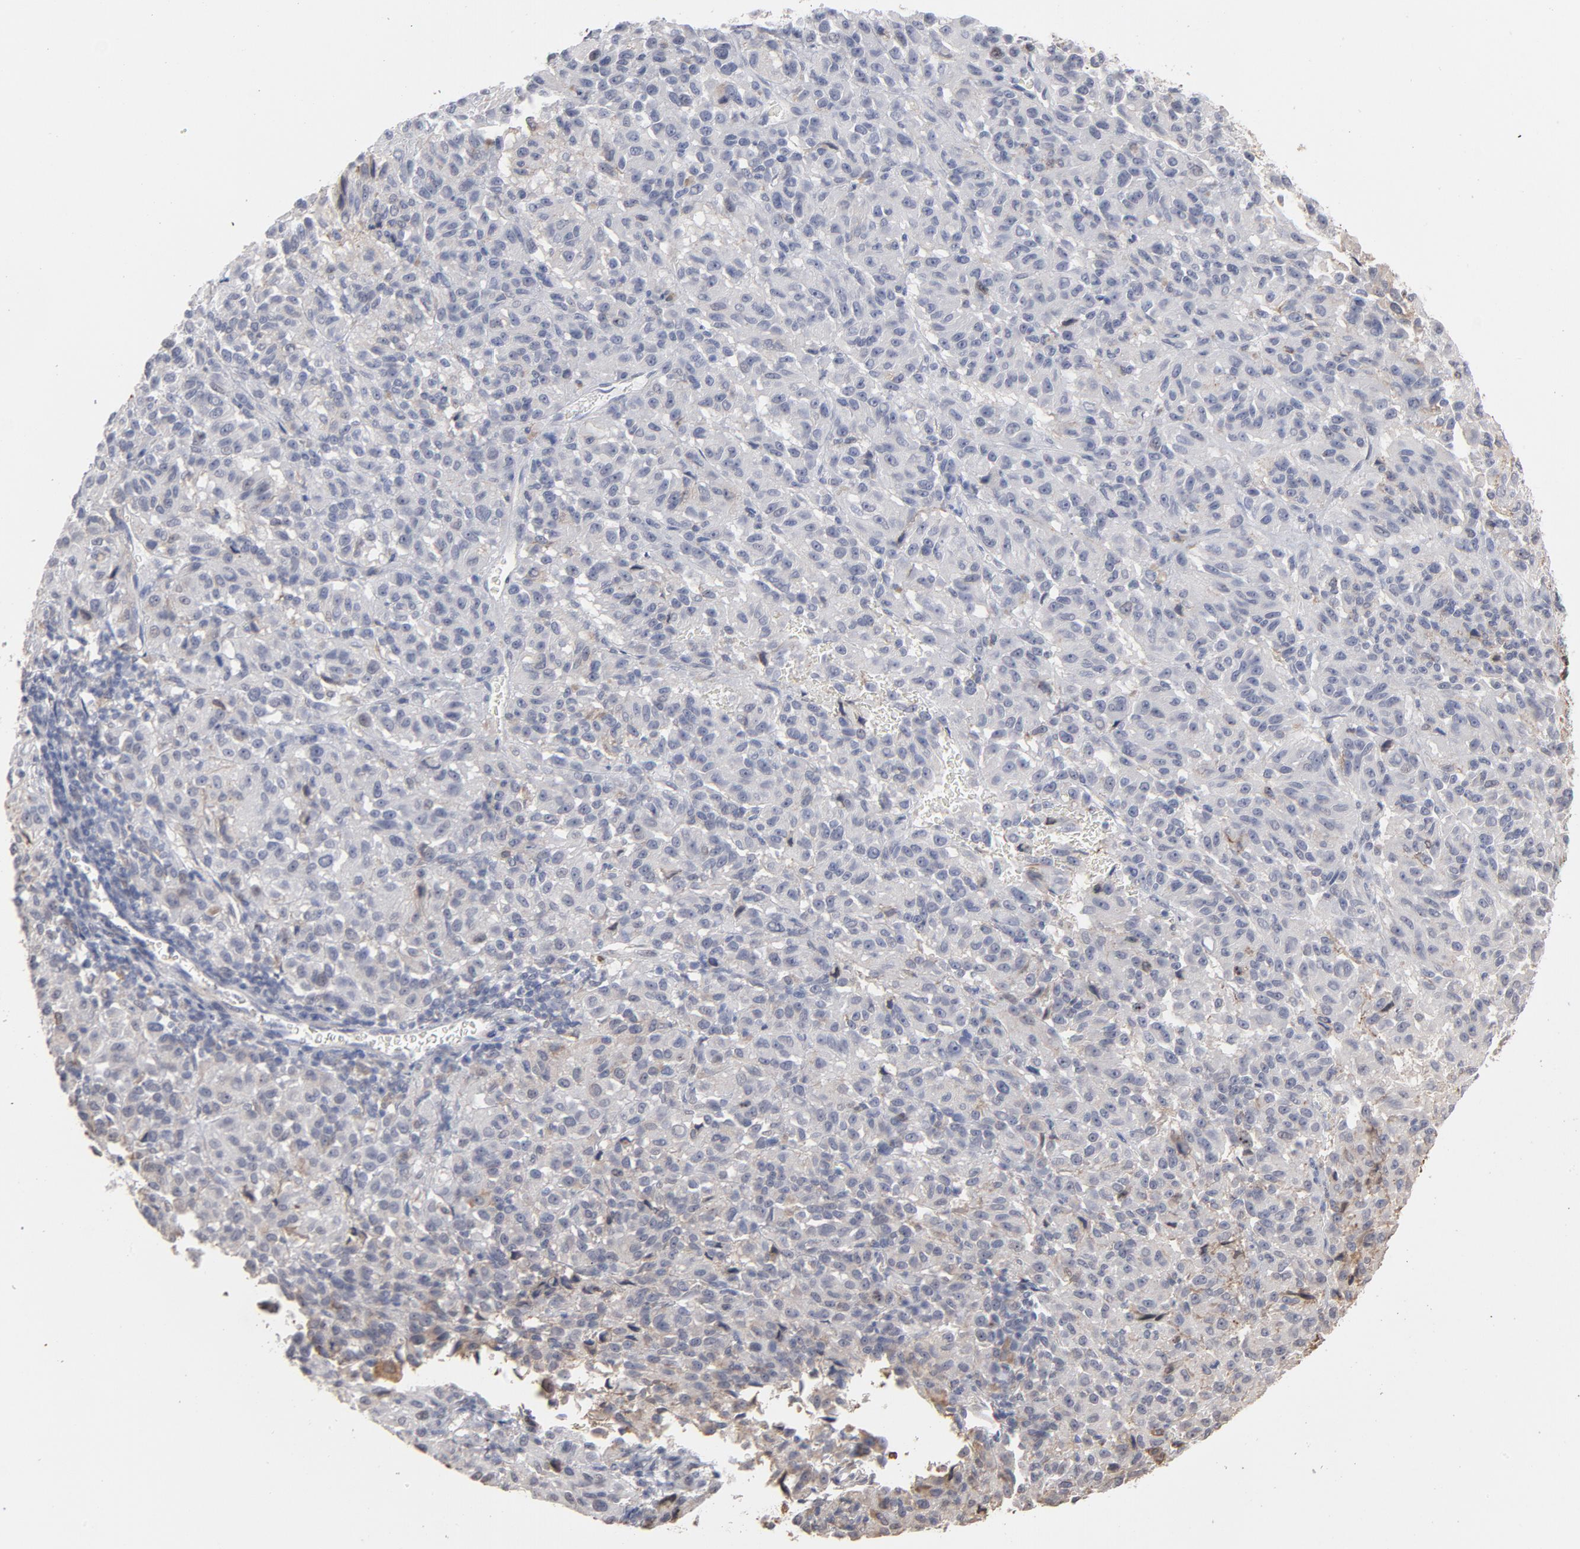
{"staining": {"intensity": "weak", "quantity": "<25%", "location": "cytoplasmic/membranous"}, "tissue": "melanoma", "cell_type": "Tumor cells", "image_type": "cancer", "snomed": [{"axis": "morphology", "description": "Malignant melanoma, Metastatic site"}, {"axis": "topography", "description": "Lung"}], "caption": "Immunohistochemistry histopathology image of malignant melanoma (metastatic site) stained for a protein (brown), which displays no staining in tumor cells. The staining was performed using DAB (3,3'-diaminobenzidine) to visualize the protein expression in brown, while the nuclei were stained in blue with hematoxylin (Magnification: 20x).", "gene": "PNMA1", "patient": {"sex": "male", "age": 64}}